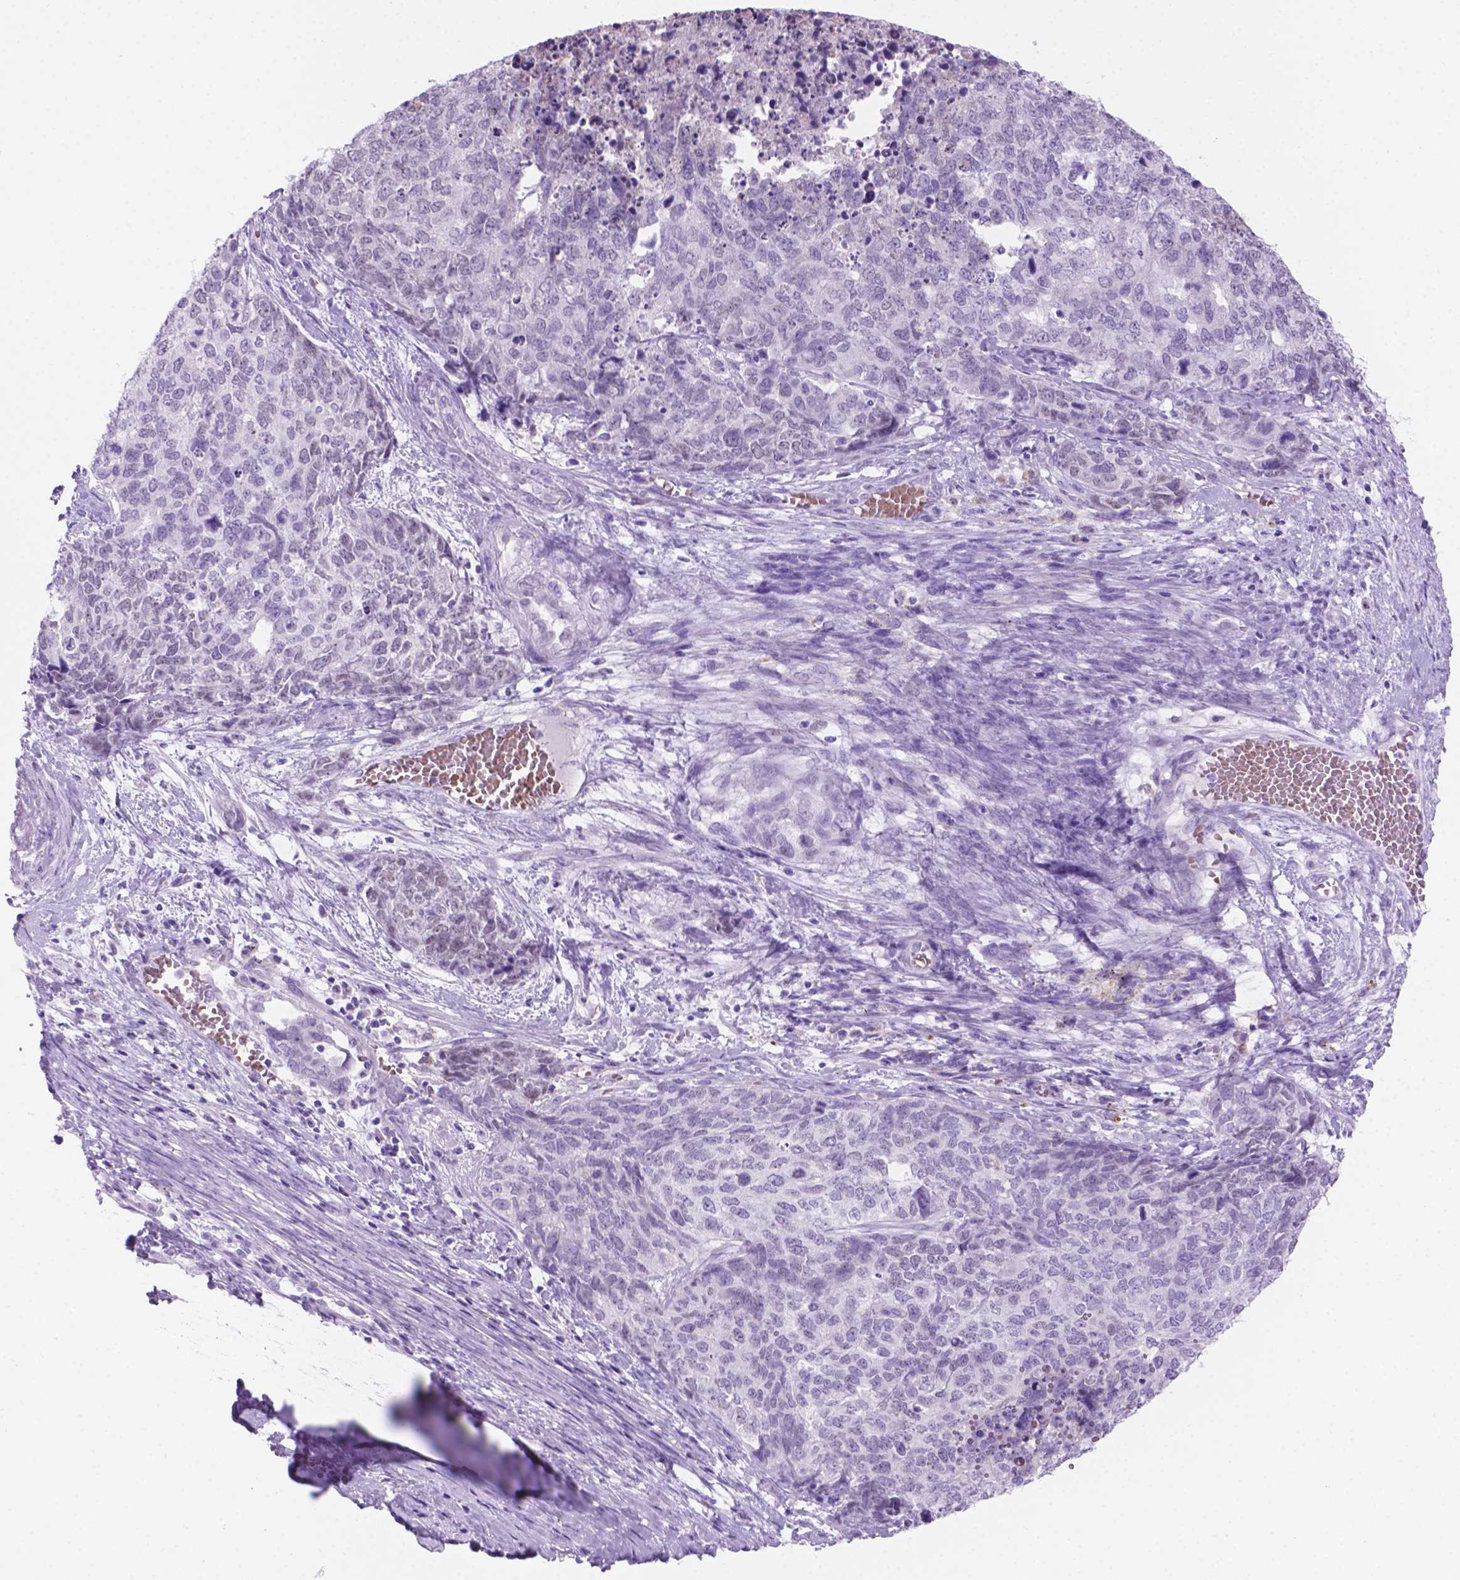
{"staining": {"intensity": "negative", "quantity": "none", "location": "none"}, "tissue": "cervical cancer", "cell_type": "Tumor cells", "image_type": "cancer", "snomed": [{"axis": "morphology", "description": "Squamous cell carcinoma, NOS"}, {"axis": "topography", "description": "Cervix"}], "caption": "The micrograph displays no staining of tumor cells in cervical cancer.", "gene": "GRIN2B", "patient": {"sex": "female", "age": 63}}